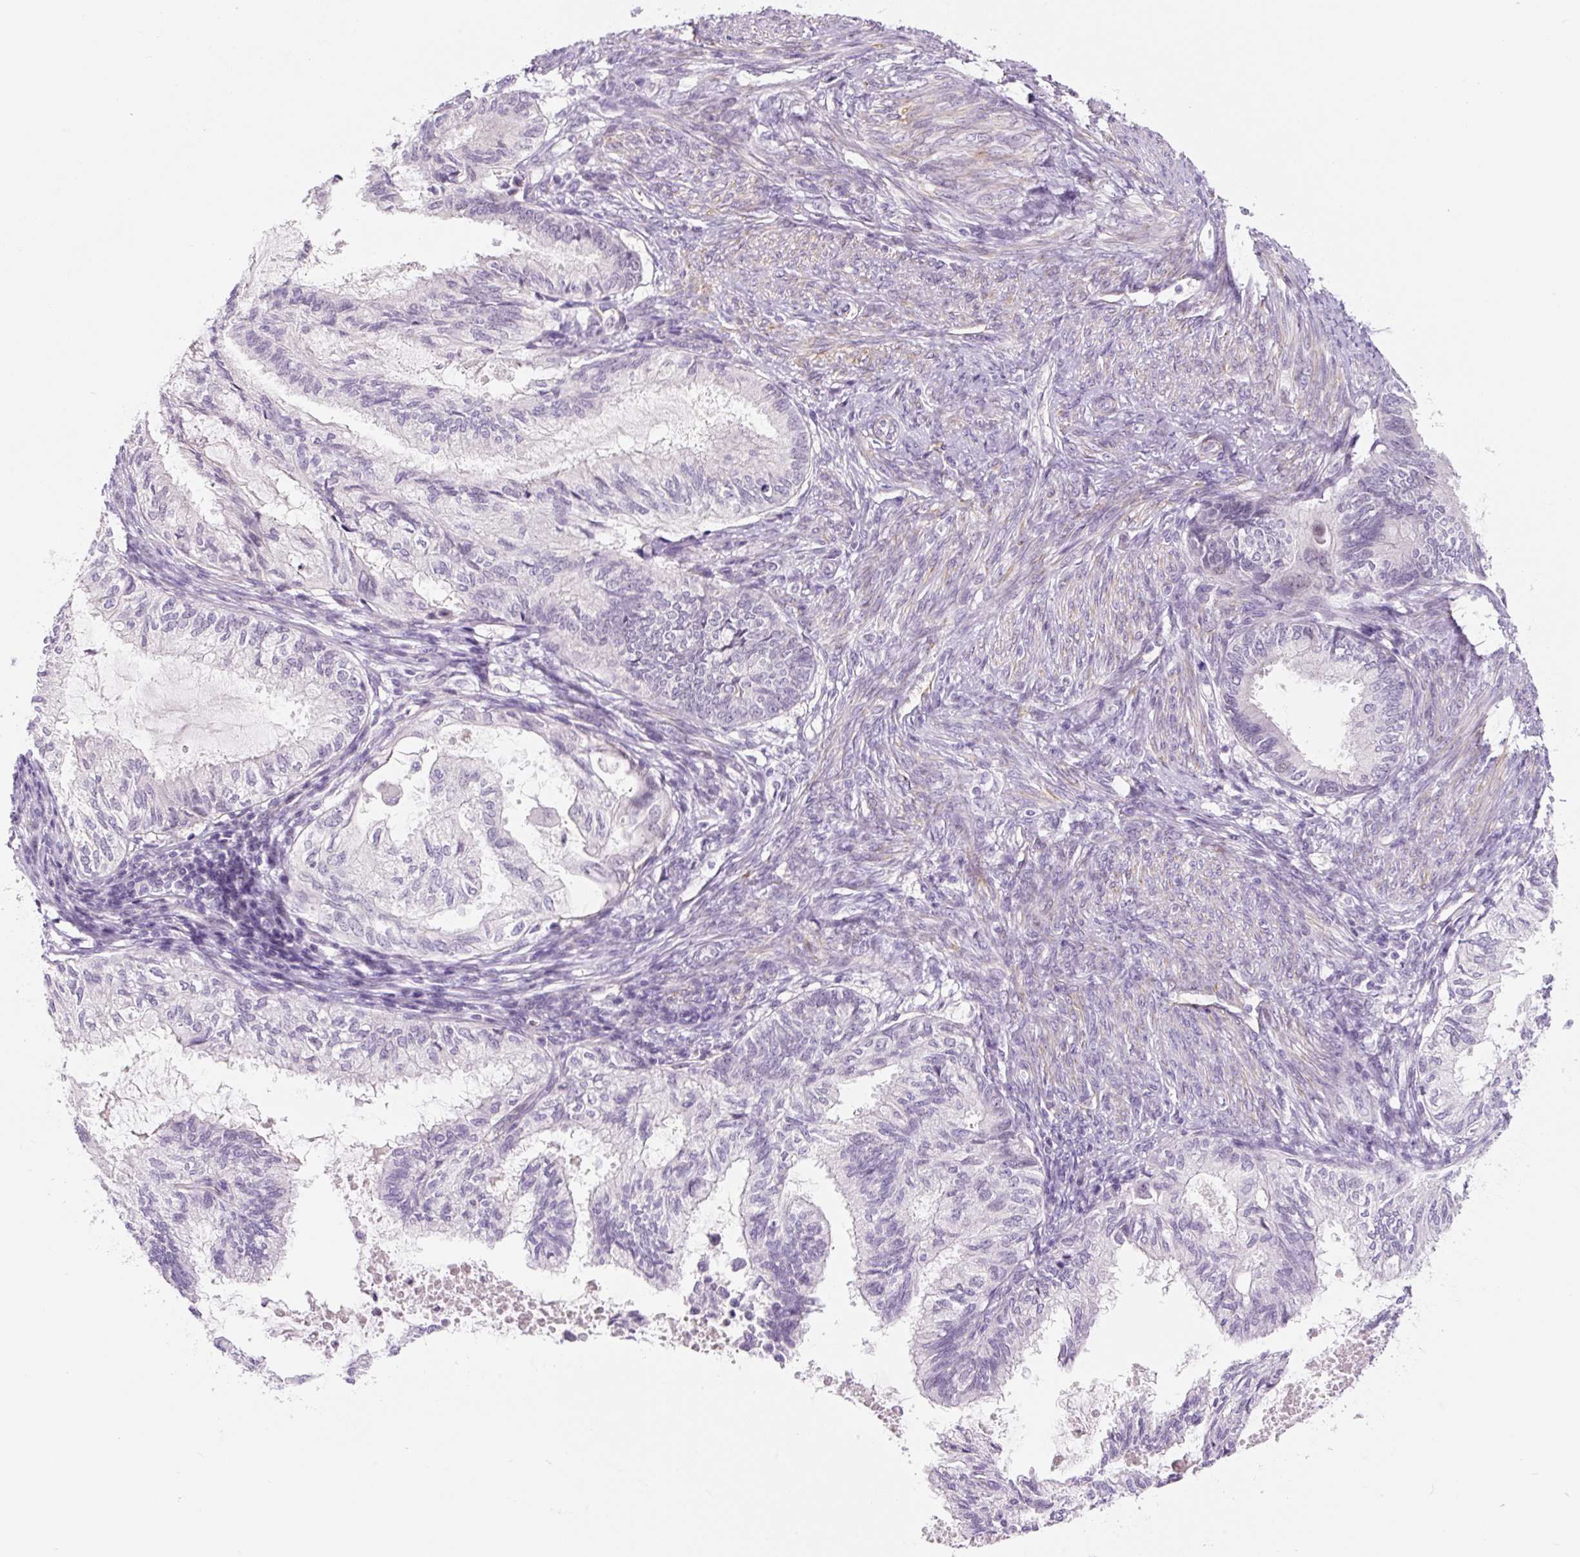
{"staining": {"intensity": "negative", "quantity": "none", "location": "none"}, "tissue": "cervical cancer", "cell_type": "Tumor cells", "image_type": "cancer", "snomed": [{"axis": "morphology", "description": "Normal tissue, NOS"}, {"axis": "morphology", "description": "Adenocarcinoma, NOS"}, {"axis": "topography", "description": "Cervix"}, {"axis": "topography", "description": "Endometrium"}], "caption": "IHC of human cervical adenocarcinoma displays no positivity in tumor cells. (DAB (3,3'-diaminobenzidine) immunohistochemistry, high magnification).", "gene": "CCL25", "patient": {"sex": "female", "age": 86}}